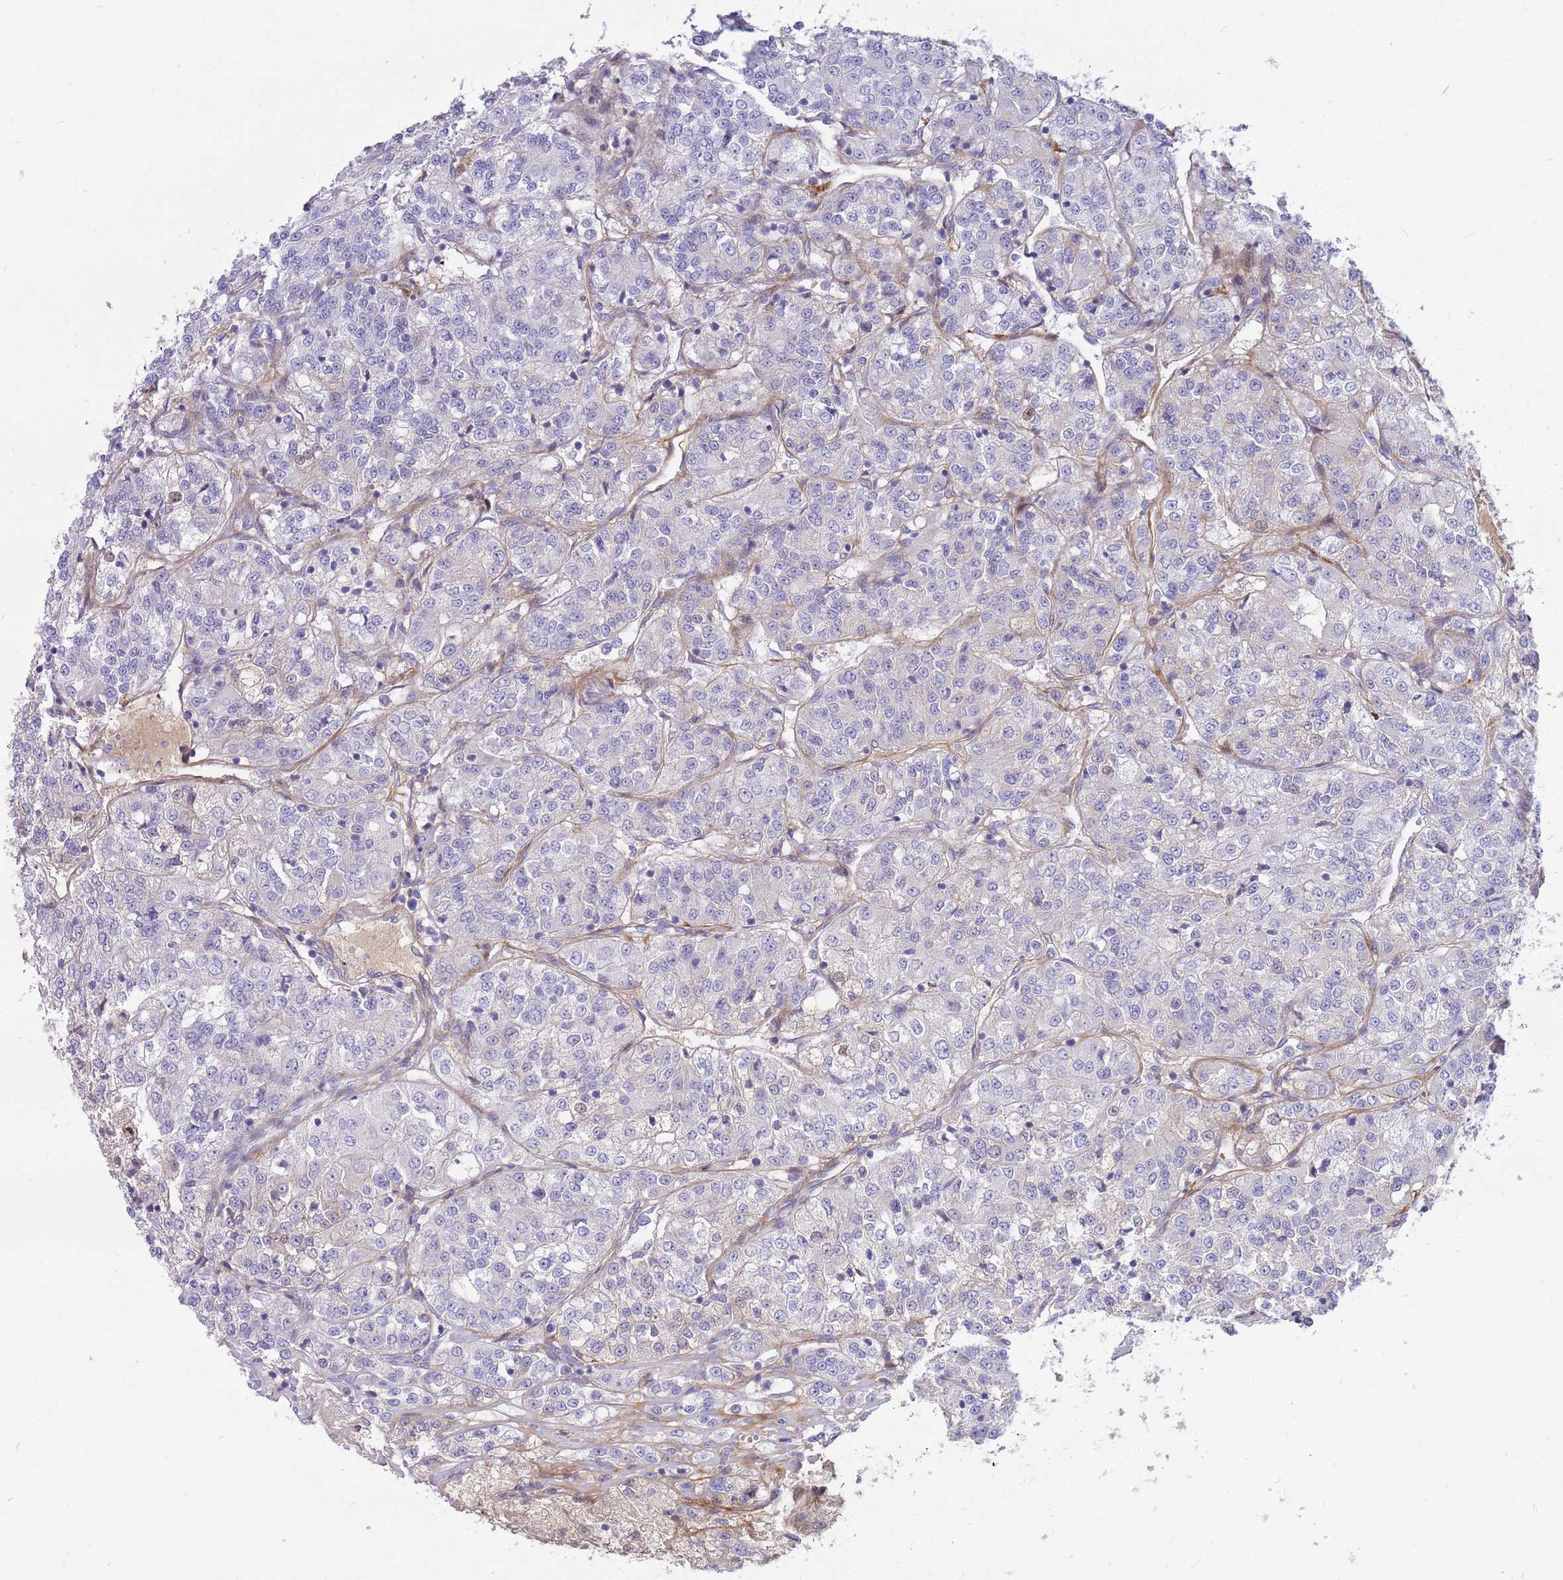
{"staining": {"intensity": "negative", "quantity": "none", "location": "none"}, "tissue": "renal cancer", "cell_type": "Tumor cells", "image_type": "cancer", "snomed": [{"axis": "morphology", "description": "Adenocarcinoma, NOS"}, {"axis": "topography", "description": "Kidney"}], "caption": "Human adenocarcinoma (renal) stained for a protein using immunohistochemistry exhibits no staining in tumor cells.", "gene": "LEPROTL1", "patient": {"sex": "female", "age": 63}}